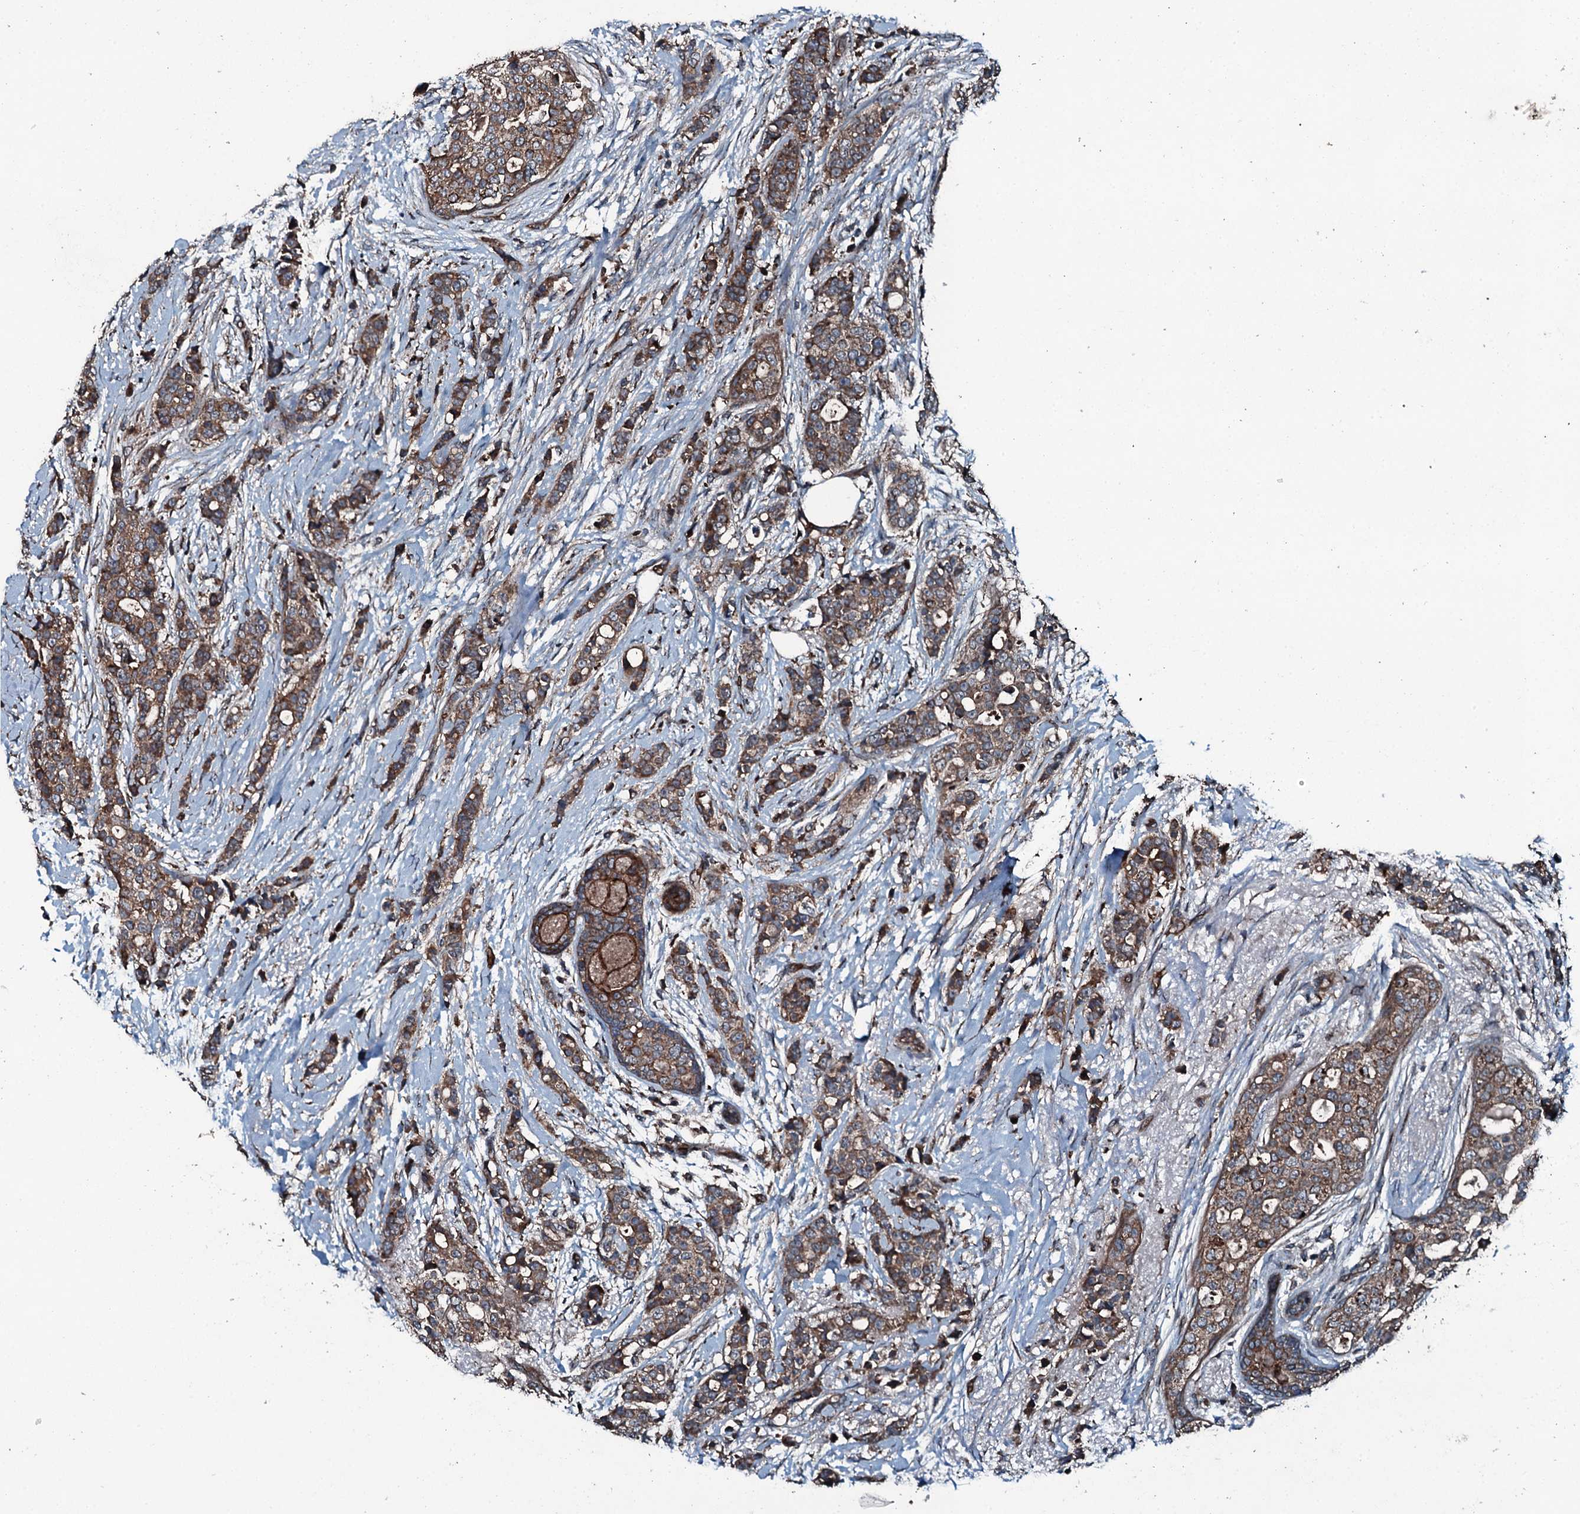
{"staining": {"intensity": "moderate", "quantity": ">75%", "location": "cytoplasmic/membranous"}, "tissue": "breast cancer", "cell_type": "Tumor cells", "image_type": "cancer", "snomed": [{"axis": "morphology", "description": "Lobular carcinoma"}, {"axis": "topography", "description": "Breast"}], "caption": "A histopathology image showing moderate cytoplasmic/membranous positivity in about >75% of tumor cells in breast lobular carcinoma, as visualized by brown immunohistochemical staining.", "gene": "TRIM7", "patient": {"sex": "female", "age": 51}}